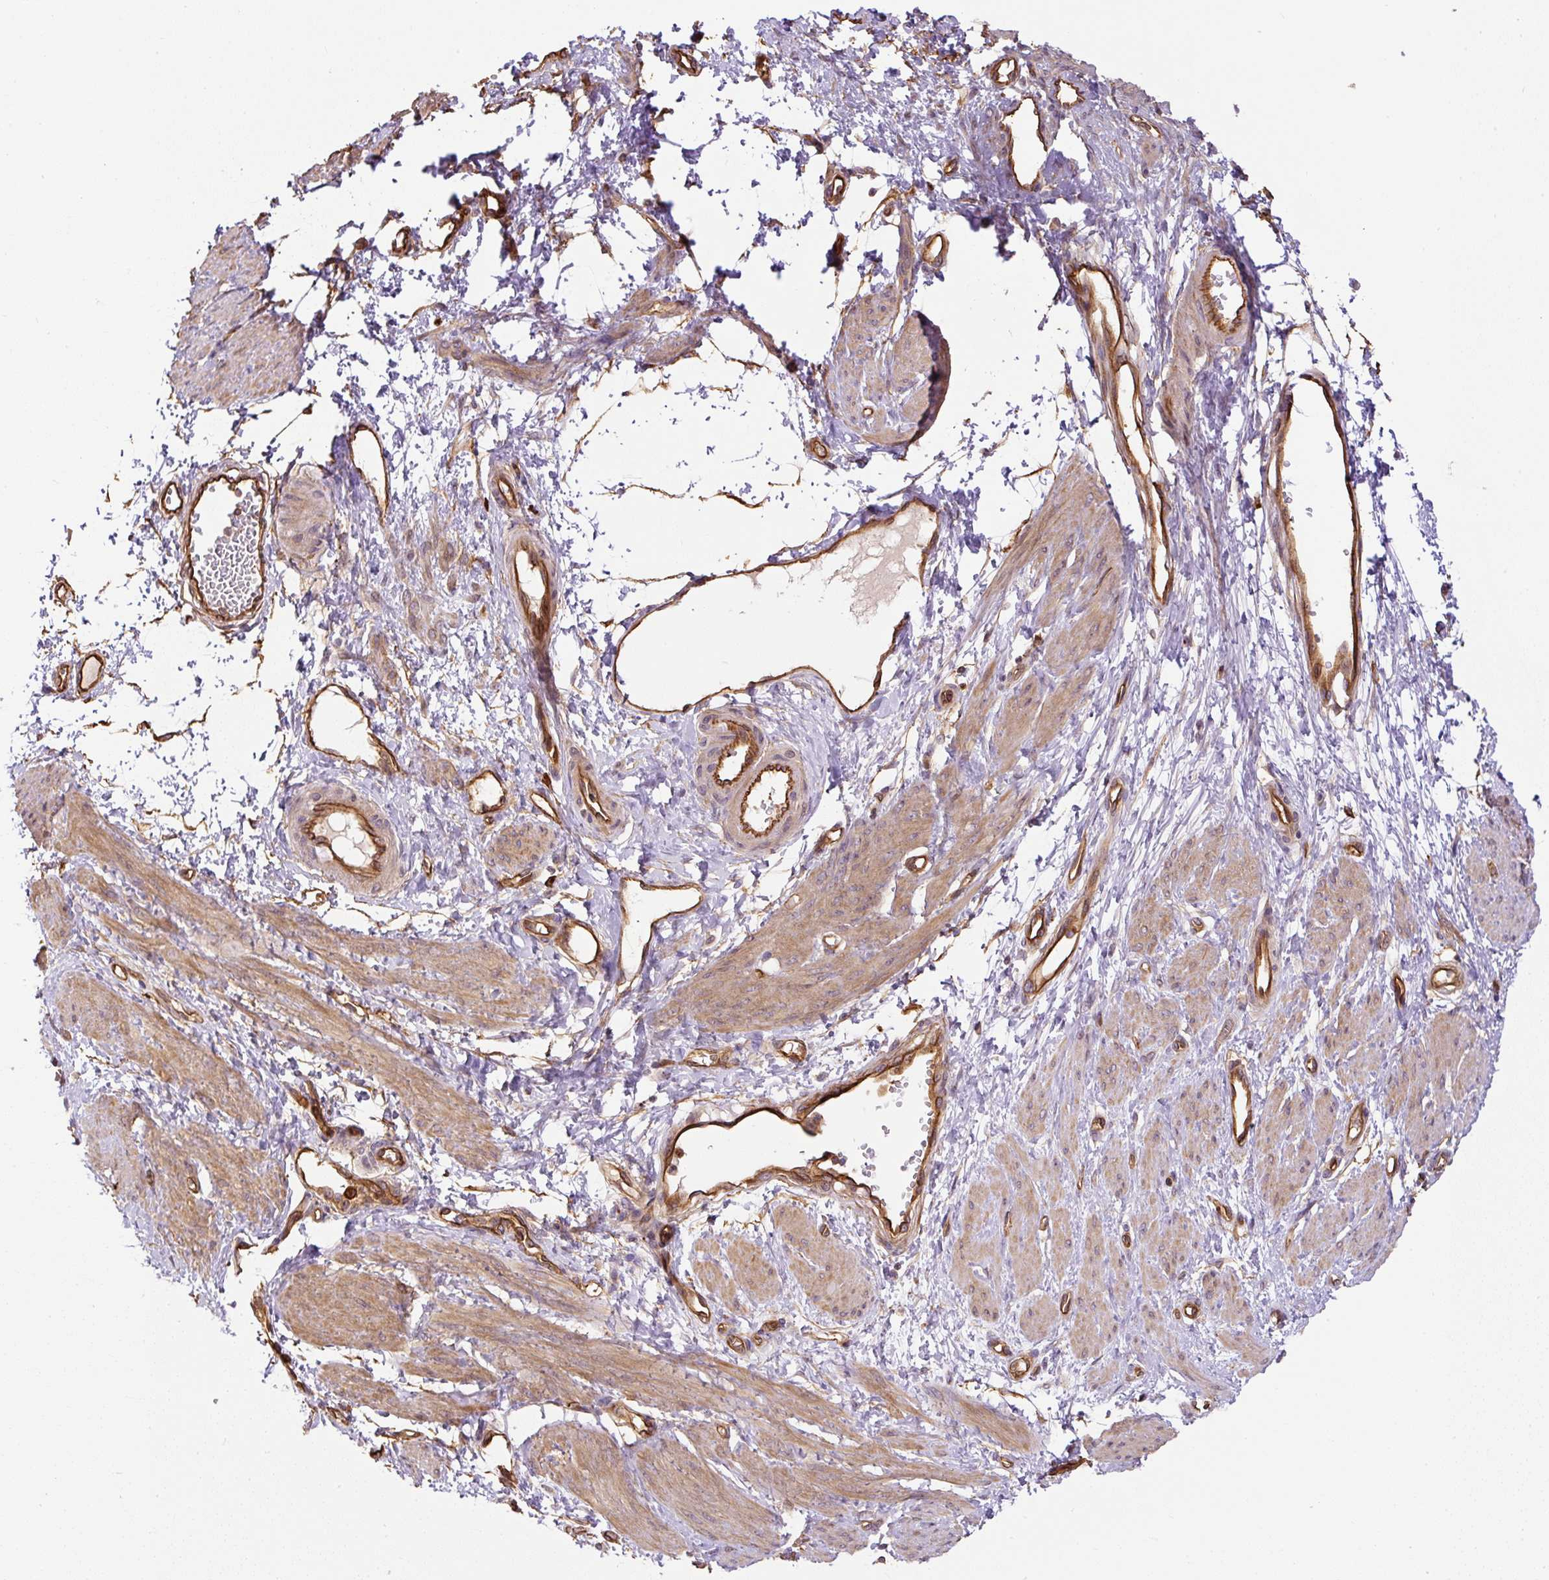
{"staining": {"intensity": "moderate", "quantity": "25%-75%", "location": "cytoplasmic/membranous"}, "tissue": "smooth muscle", "cell_type": "Smooth muscle cells", "image_type": "normal", "snomed": [{"axis": "morphology", "description": "Normal tissue, NOS"}, {"axis": "topography", "description": "Smooth muscle"}, {"axis": "topography", "description": "Uterus"}], "caption": "An immunohistochemistry (IHC) histopathology image of unremarkable tissue is shown. Protein staining in brown shows moderate cytoplasmic/membranous positivity in smooth muscle within smooth muscle cells.", "gene": "B3GALT5", "patient": {"sex": "female", "age": 39}}